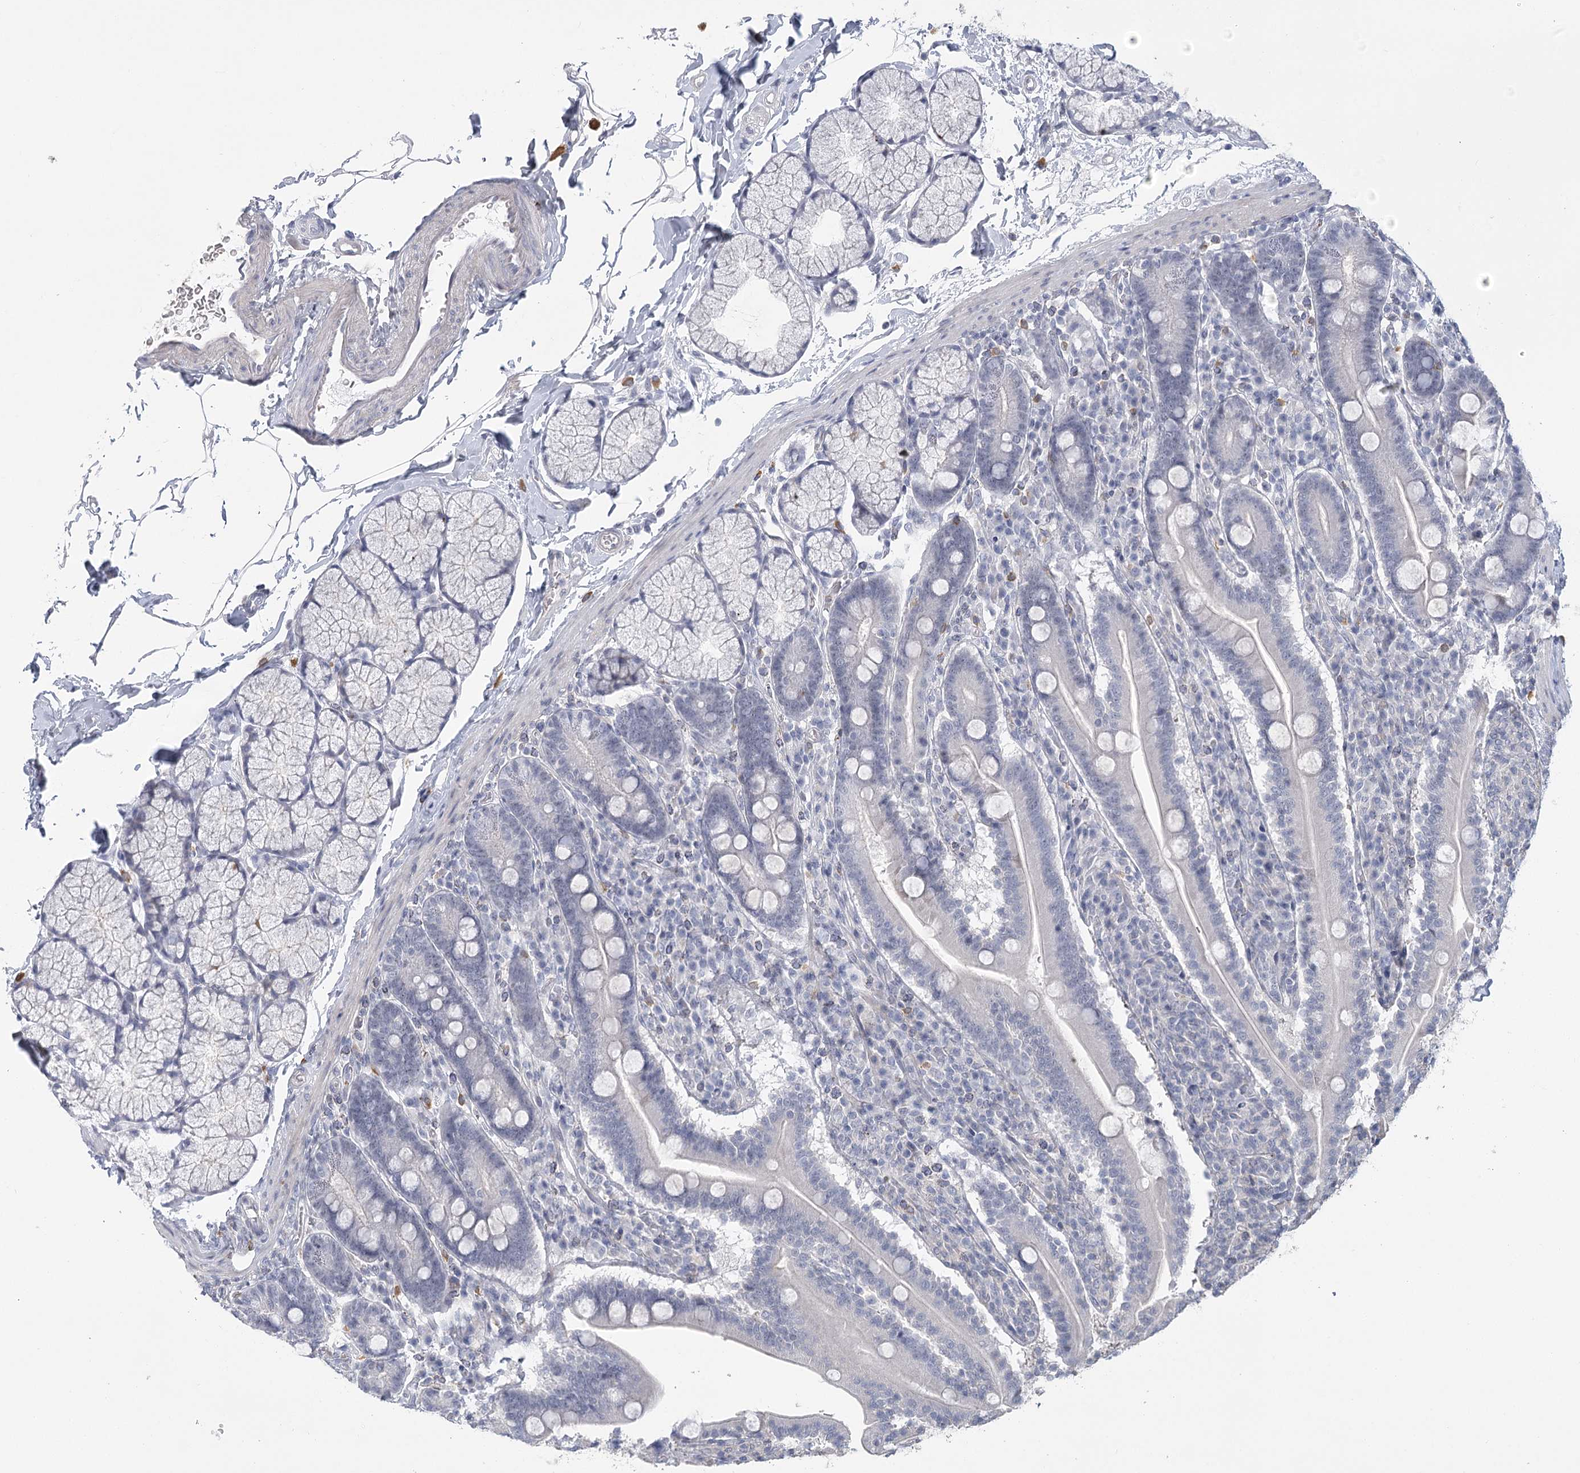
{"staining": {"intensity": "negative", "quantity": "none", "location": "none"}, "tissue": "duodenum", "cell_type": "Glandular cells", "image_type": "normal", "snomed": [{"axis": "morphology", "description": "Normal tissue, NOS"}, {"axis": "topography", "description": "Duodenum"}], "caption": "Protein analysis of benign duodenum displays no significant staining in glandular cells. (Stains: DAB (3,3'-diaminobenzidine) IHC with hematoxylin counter stain, Microscopy: brightfield microscopy at high magnification).", "gene": "FAM76B", "patient": {"sex": "male", "age": 35}}